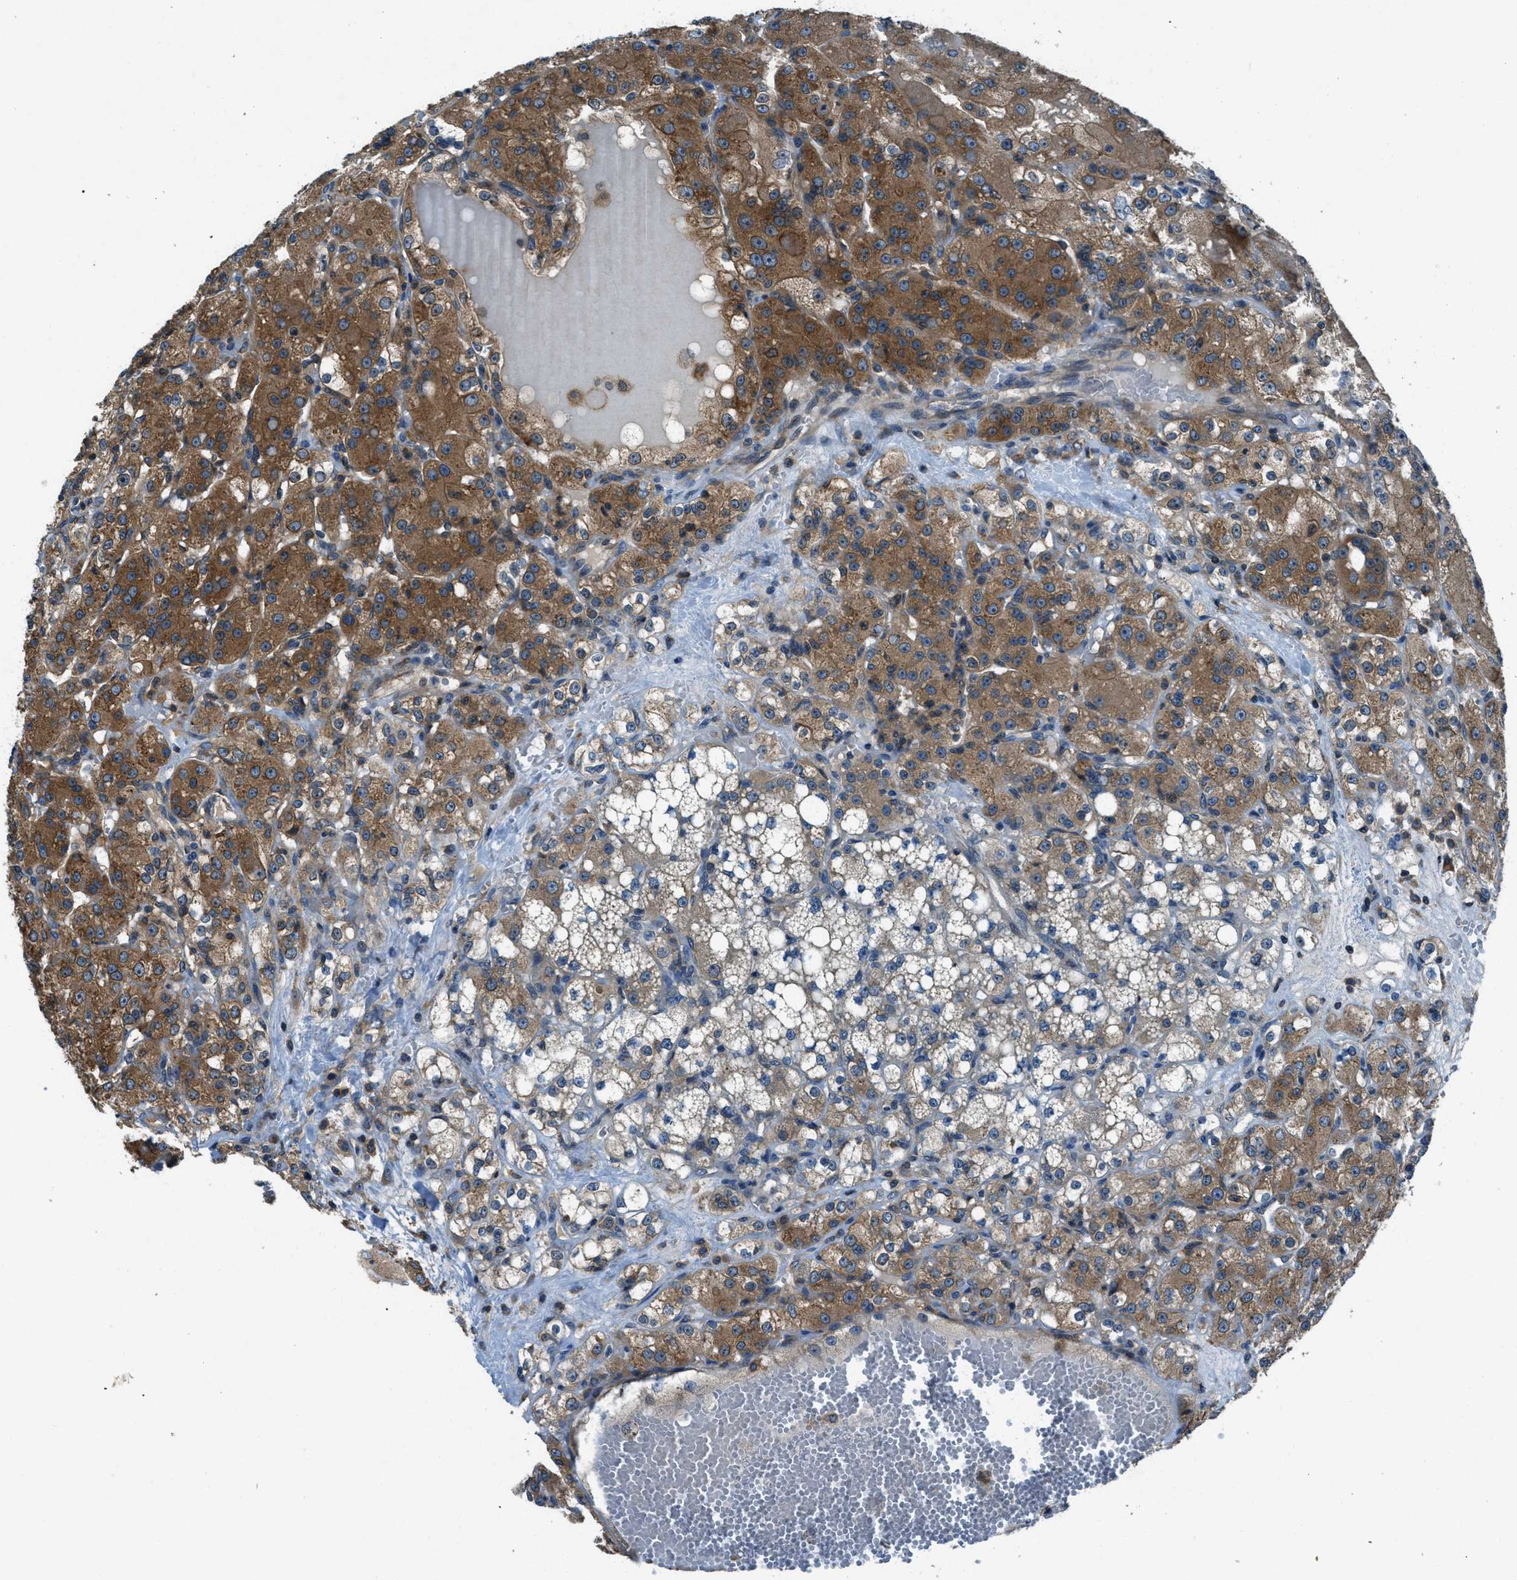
{"staining": {"intensity": "moderate", "quantity": ">75%", "location": "cytoplasmic/membranous"}, "tissue": "renal cancer", "cell_type": "Tumor cells", "image_type": "cancer", "snomed": [{"axis": "morphology", "description": "Normal tissue, NOS"}, {"axis": "morphology", "description": "Adenocarcinoma, NOS"}, {"axis": "topography", "description": "Kidney"}], "caption": "Protein staining reveals moderate cytoplasmic/membranous positivity in approximately >75% of tumor cells in renal cancer. (Brightfield microscopy of DAB IHC at high magnification).", "gene": "ARFGAP2", "patient": {"sex": "male", "age": 61}}